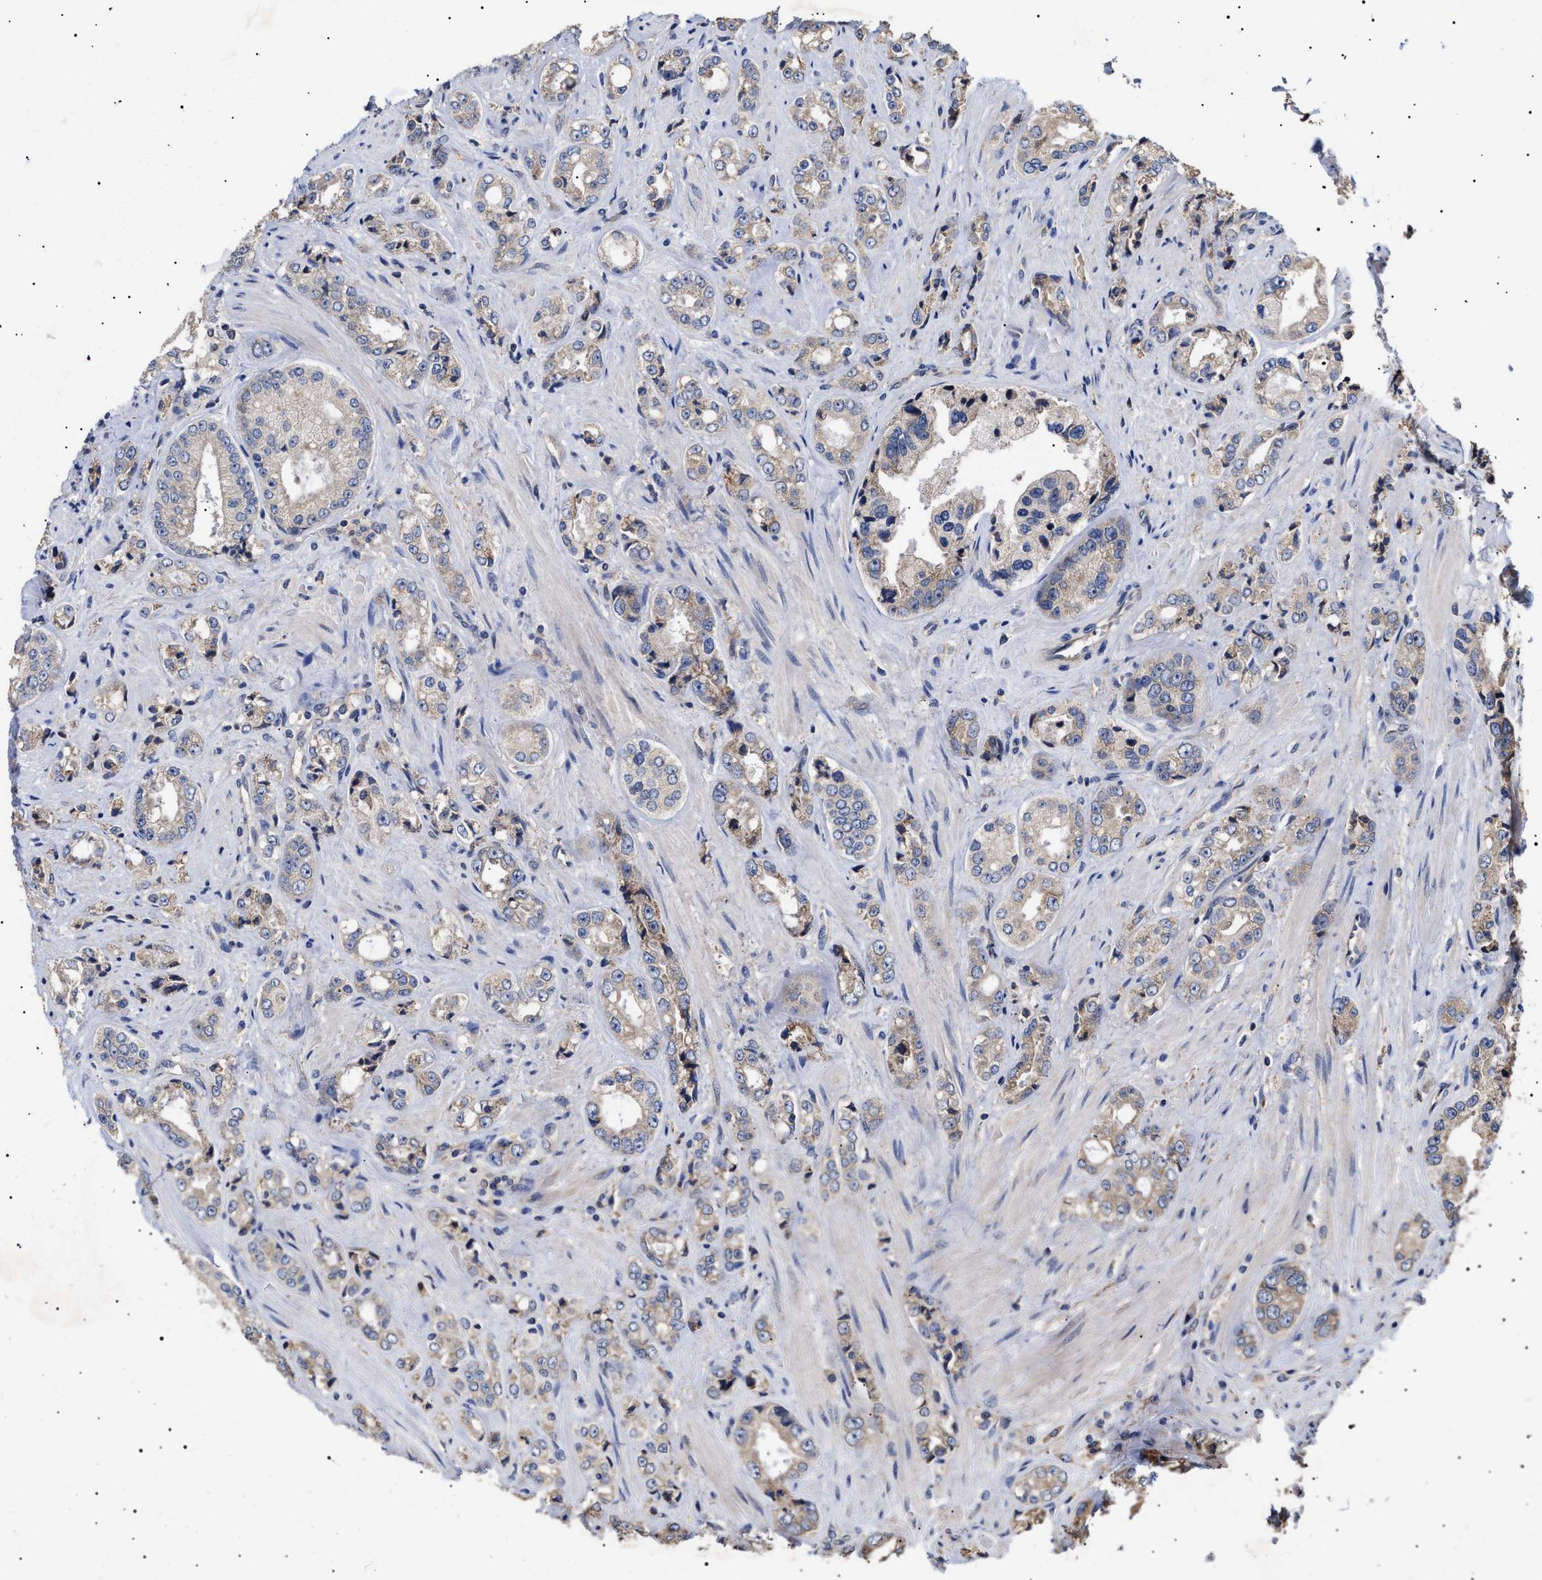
{"staining": {"intensity": "weak", "quantity": "25%-75%", "location": "cytoplasmic/membranous"}, "tissue": "prostate cancer", "cell_type": "Tumor cells", "image_type": "cancer", "snomed": [{"axis": "morphology", "description": "Adenocarcinoma, High grade"}, {"axis": "topography", "description": "Prostate"}], "caption": "Protein staining demonstrates weak cytoplasmic/membranous staining in about 25%-75% of tumor cells in prostate cancer. Immunohistochemistry (ihc) stains the protein of interest in brown and the nuclei are stained blue.", "gene": "KRBA1", "patient": {"sex": "male", "age": 61}}